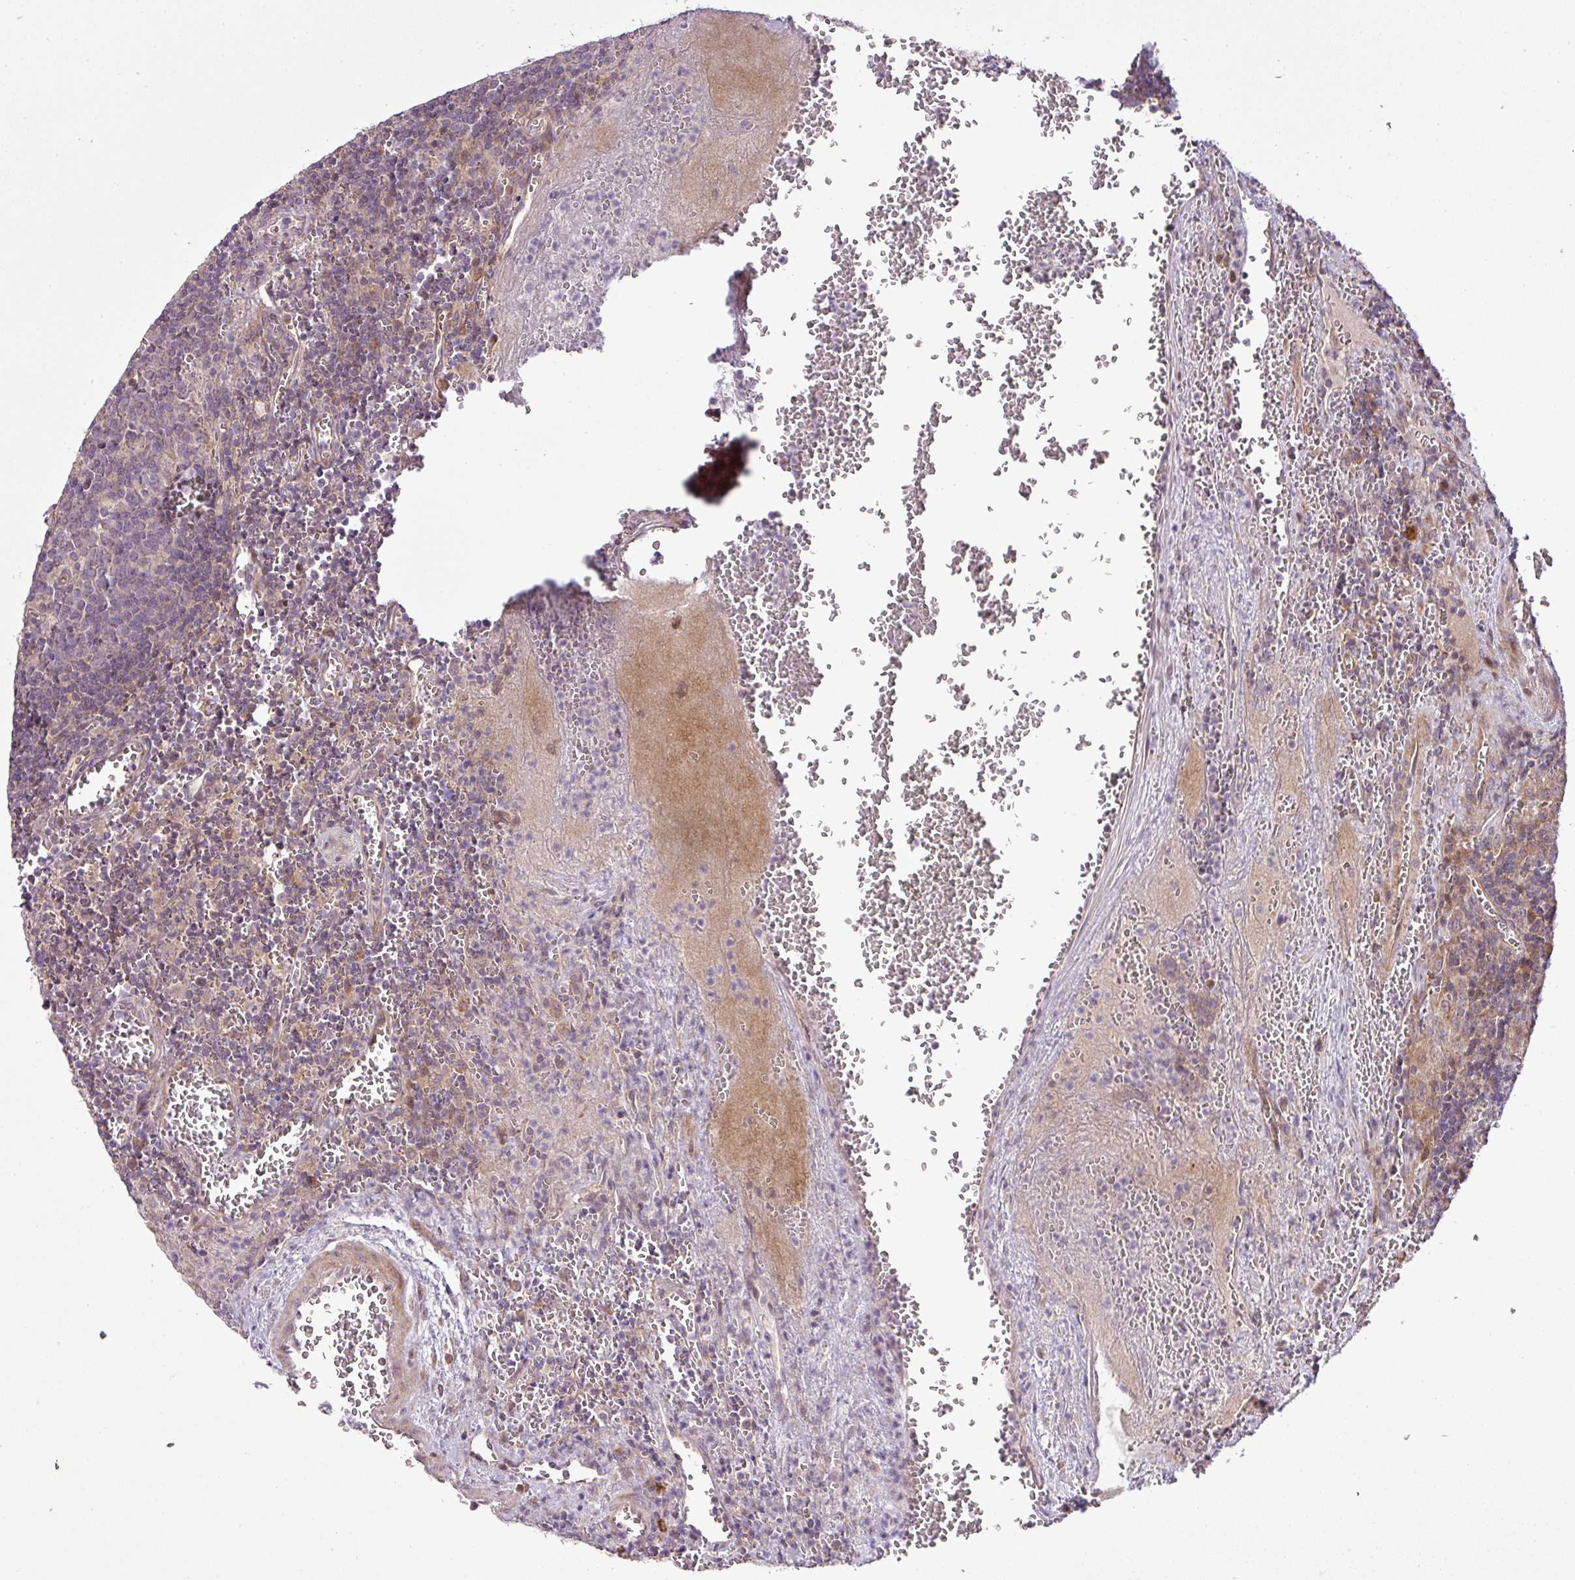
{"staining": {"intensity": "negative", "quantity": "none", "location": "none"}, "tissue": "lymph node", "cell_type": "Germinal center cells", "image_type": "normal", "snomed": [{"axis": "morphology", "description": "Normal tissue, NOS"}, {"axis": "topography", "description": "Lymph node"}], "caption": "The IHC micrograph has no significant staining in germinal center cells of lymph node.", "gene": "COX18", "patient": {"sex": "male", "age": 50}}